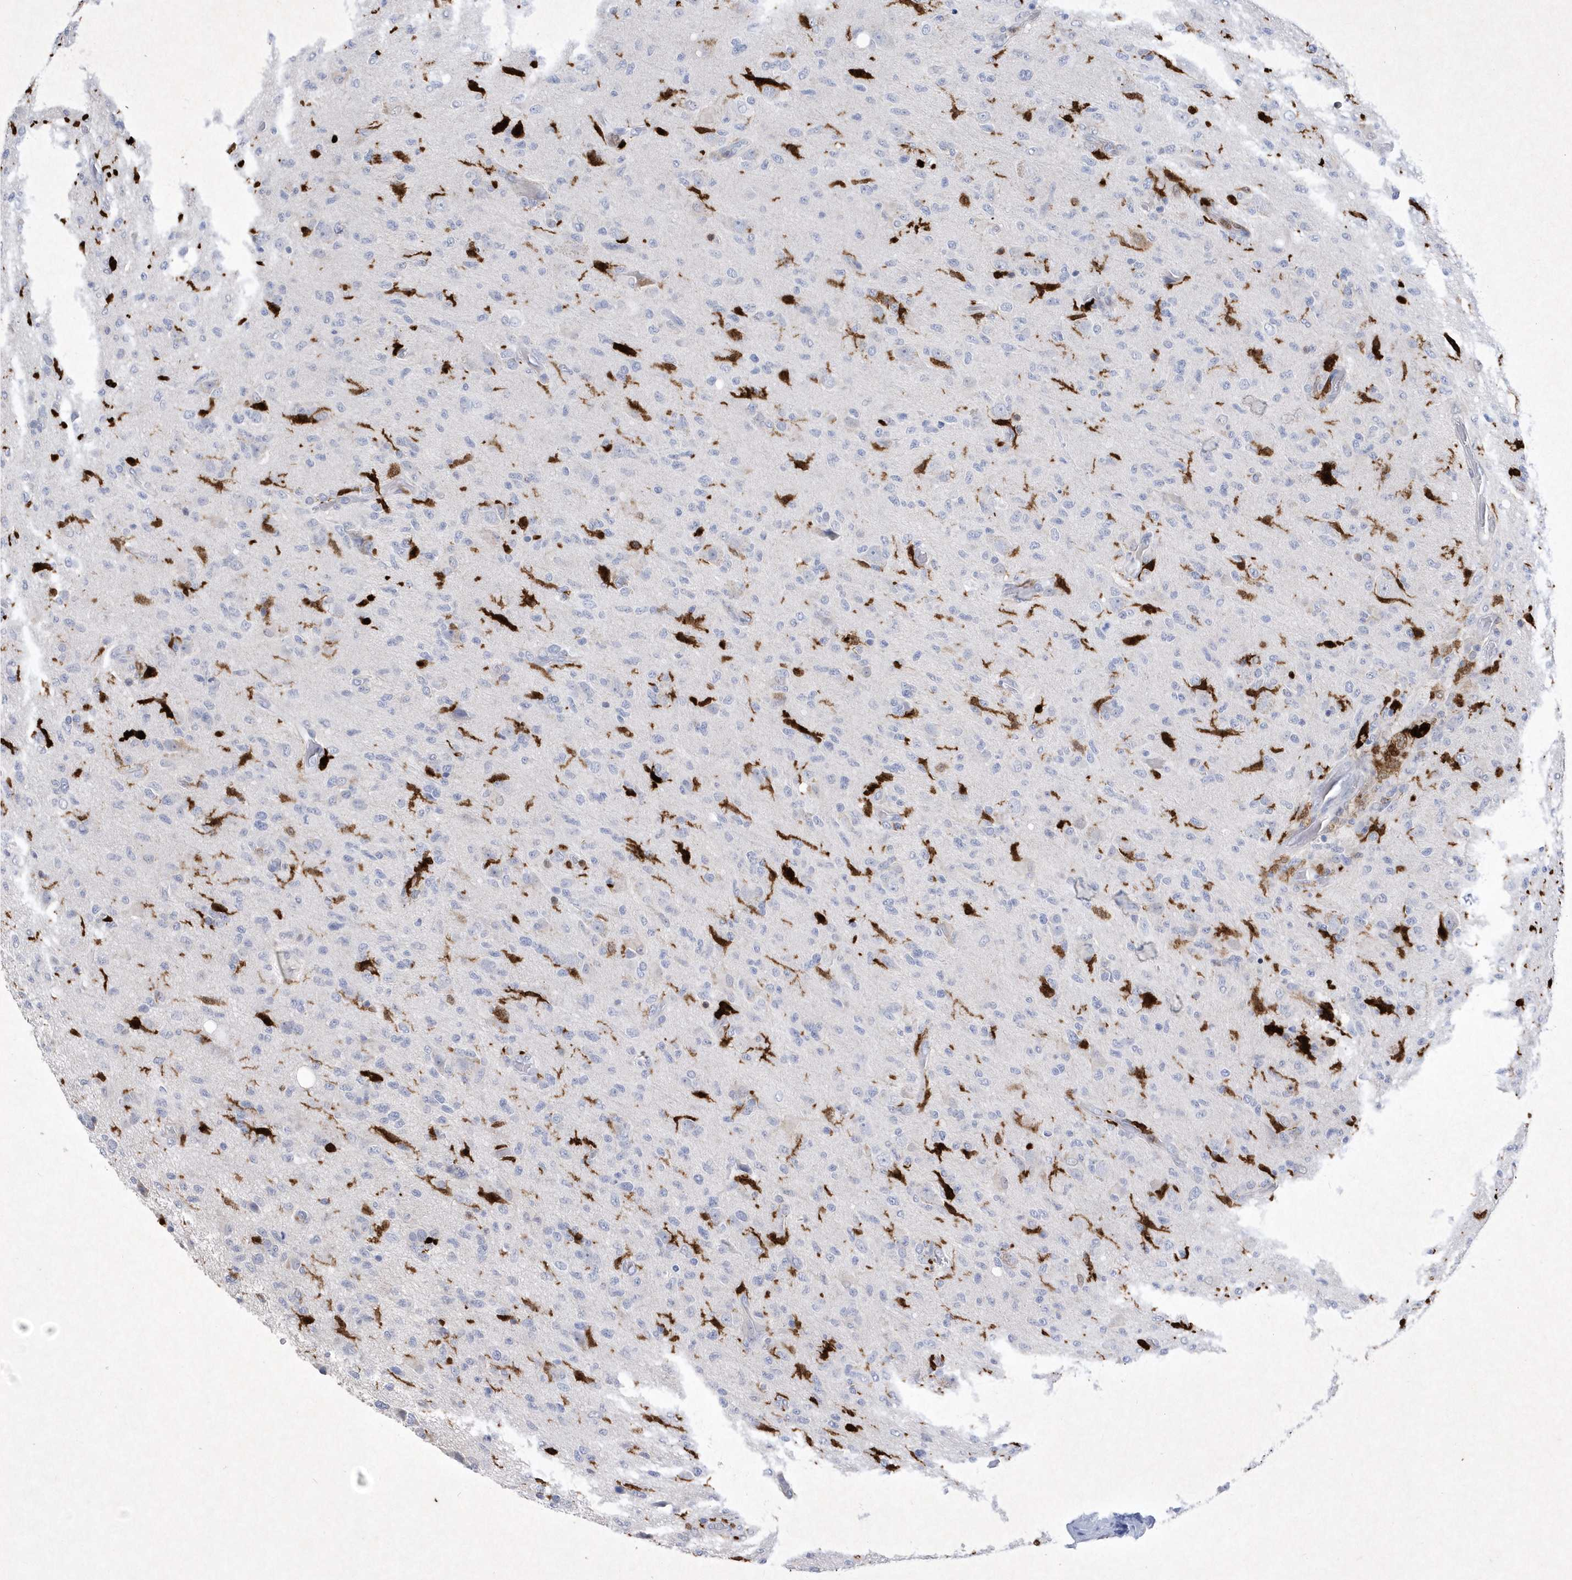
{"staining": {"intensity": "negative", "quantity": "none", "location": "none"}, "tissue": "glioma", "cell_type": "Tumor cells", "image_type": "cancer", "snomed": [{"axis": "morphology", "description": "Glioma, malignant, High grade"}, {"axis": "topography", "description": "Brain"}], "caption": "Protein analysis of glioma displays no significant expression in tumor cells.", "gene": "BHLHA15", "patient": {"sex": "female", "age": 57}}